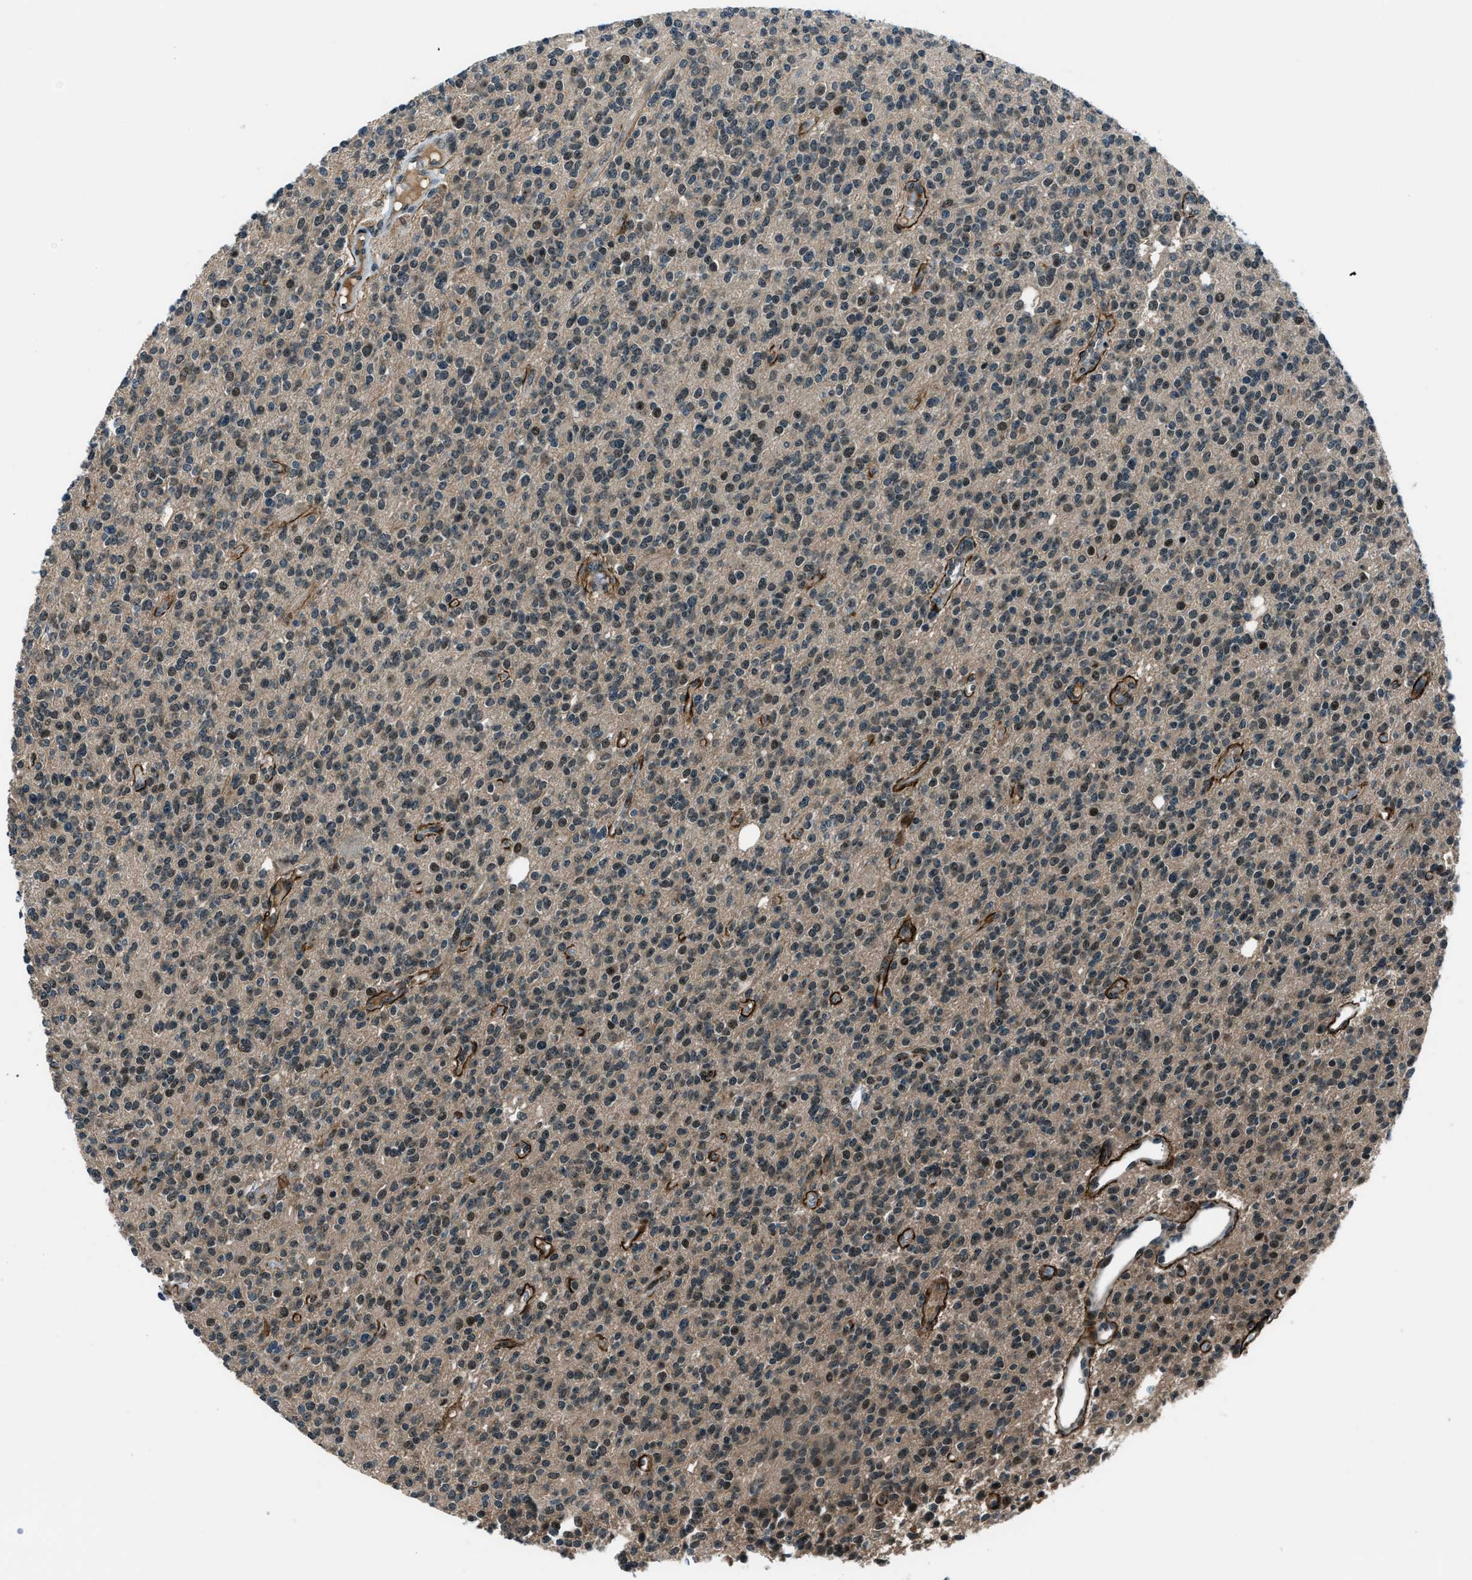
{"staining": {"intensity": "weak", "quantity": "<25%", "location": "cytoplasmic/membranous,nuclear"}, "tissue": "glioma", "cell_type": "Tumor cells", "image_type": "cancer", "snomed": [{"axis": "morphology", "description": "Glioma, malignant, High grade"}, {"axis": "topography", "description": "Brain"}], "caption": "Tumor cells show no significant protein expression in high-grade glioma (malignant). The staining is performed using DAB brown chromogen with nuclei counter-stained in using hematoxylin.", "gene": "ACTL9", "patient": {"sex": "male", "age": 34}}